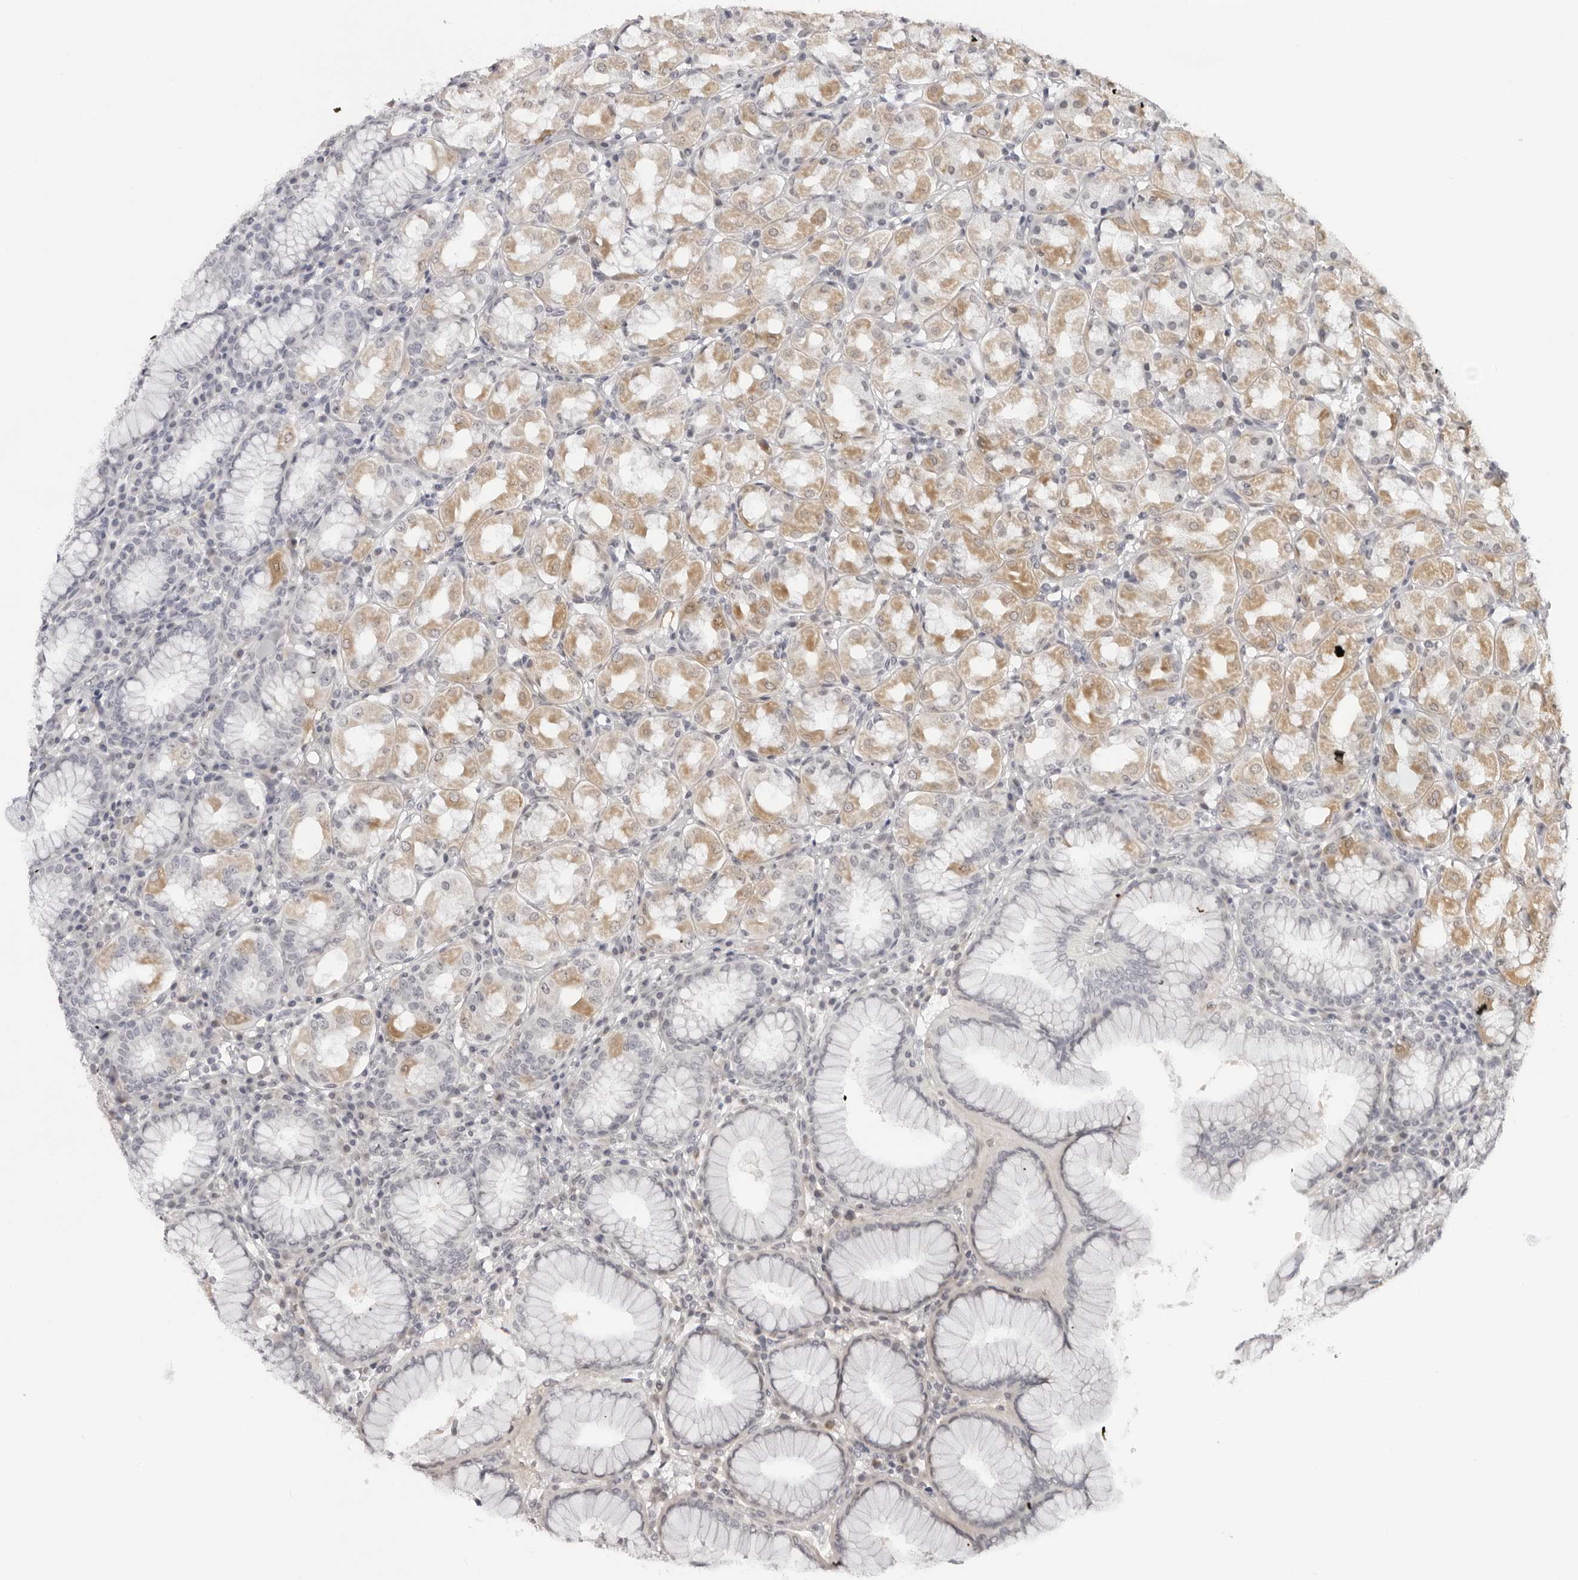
{"staining": {"intensity": "moderate", "quantity": "<25%", "location": "cytoplasmic/membranous"}, "tissue": "stomach", "cell_type": "Glandular cells", "image_type": "normal", "snomed": [{"axis": "morphology", "description": "Normal tissue, NOS"}, {"axis": "topography", "description": "Stomach"}, {"axis": "topography", "description": "Stomach, lower"}], "caption": "Protein expression analysis of unremarkable human stomach reveals moderate cytoplasmic/membranous staining in approximately <25% of glandular cells.", "gene": "ACP6", "patient": {"sex": "female", "age": 56}}